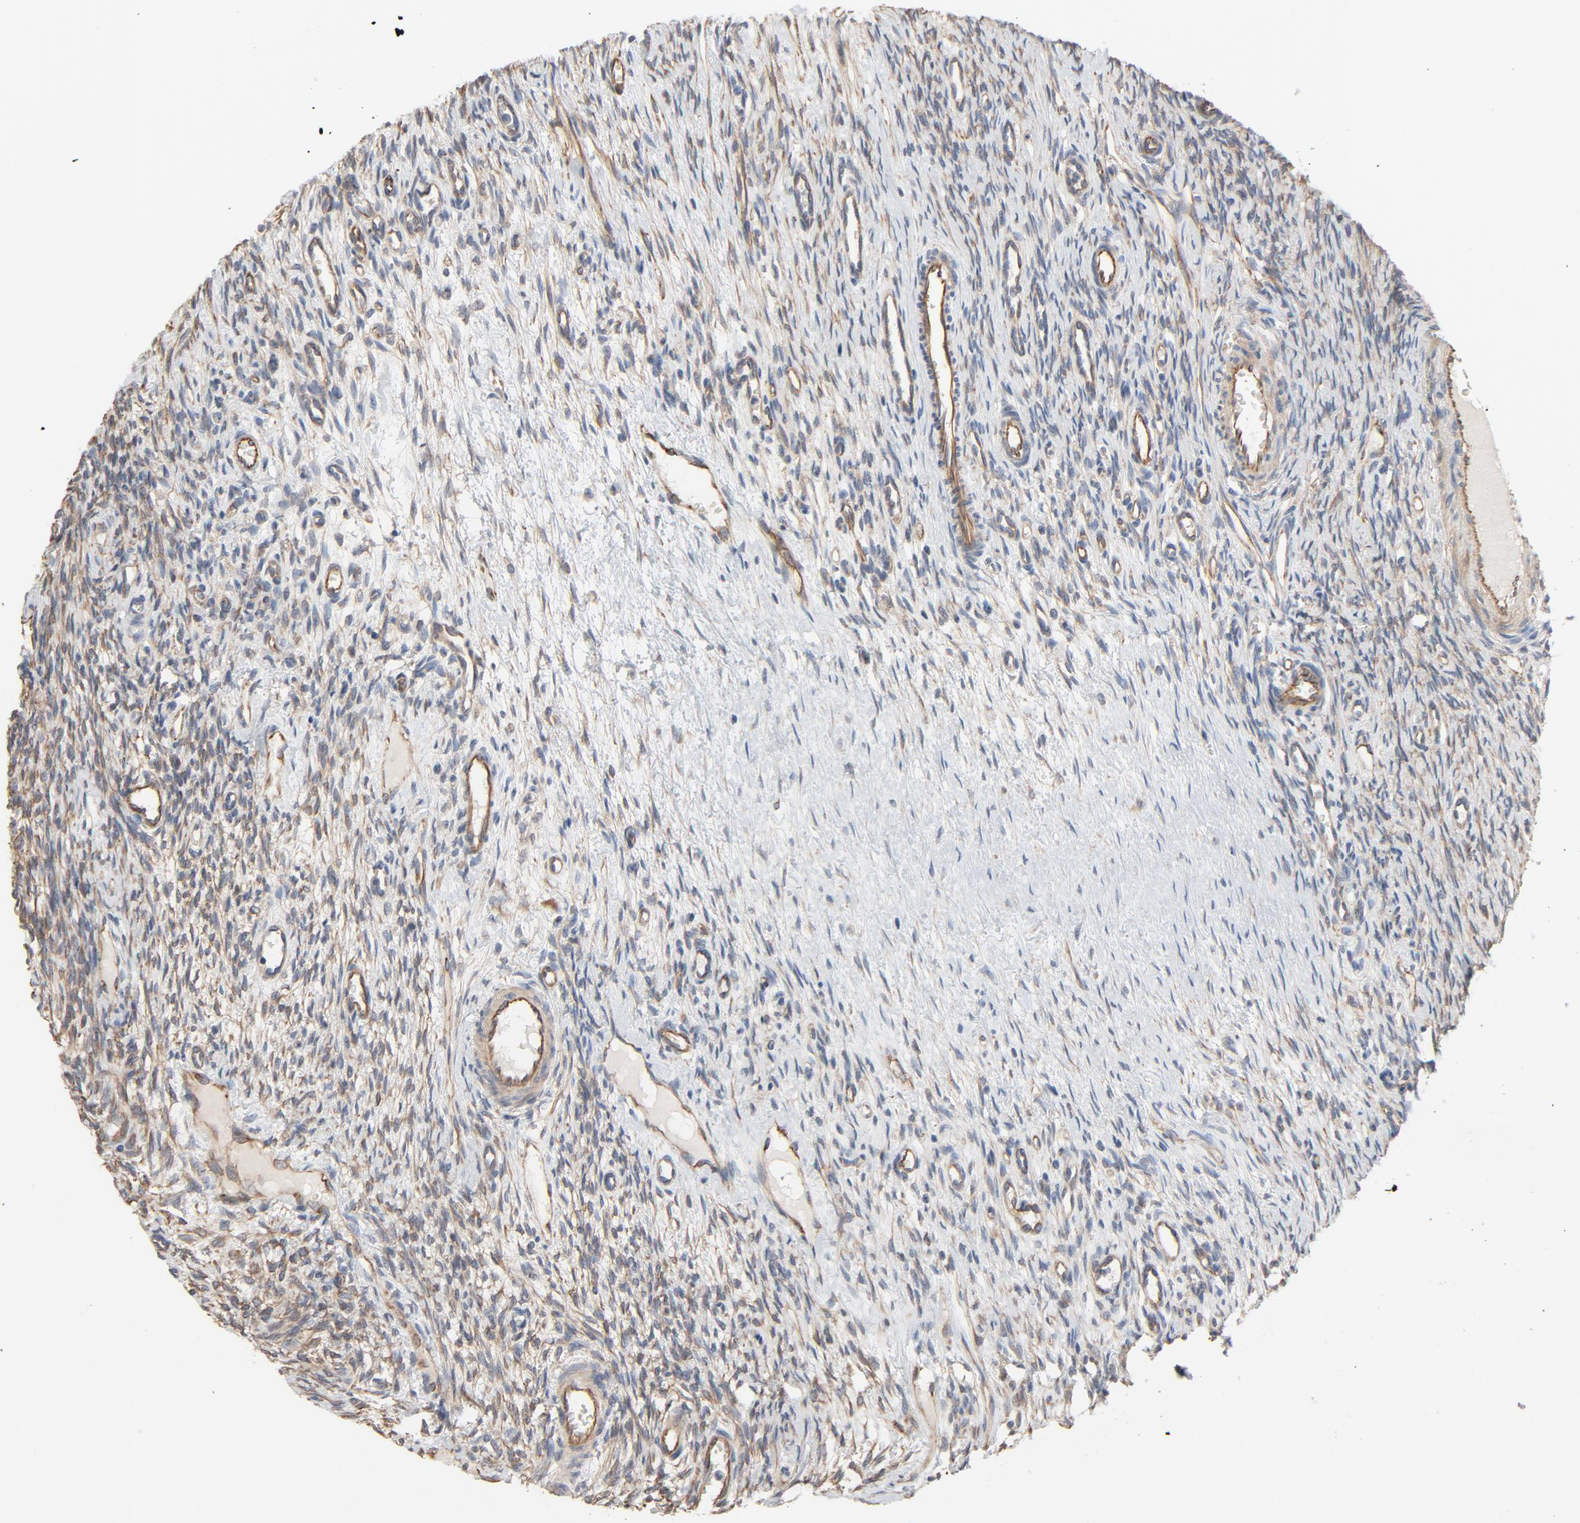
{"staining": {"intensity": "moderate", "quantity": "25%-75%", "location": "cytoplasmic/membranous"}, "tissue": "ovary", "cell_type": "Ovarian stroma cells", "image_type": "normal", "snomed": [{"axis": "morphology", "description": "Normal tissue, NOS"}, {"axis": "topography", "description": "Ovary"}], "caption": "IHC image of benign ovary stained for a protein (brown), which exhibits medium levels of moderate cytoplasmic/membranous staining in approximately 25%-75% of ovarian stroma cells.", "gene": "TRIOBP", "patient": {"sex": "female", "age": 33}}